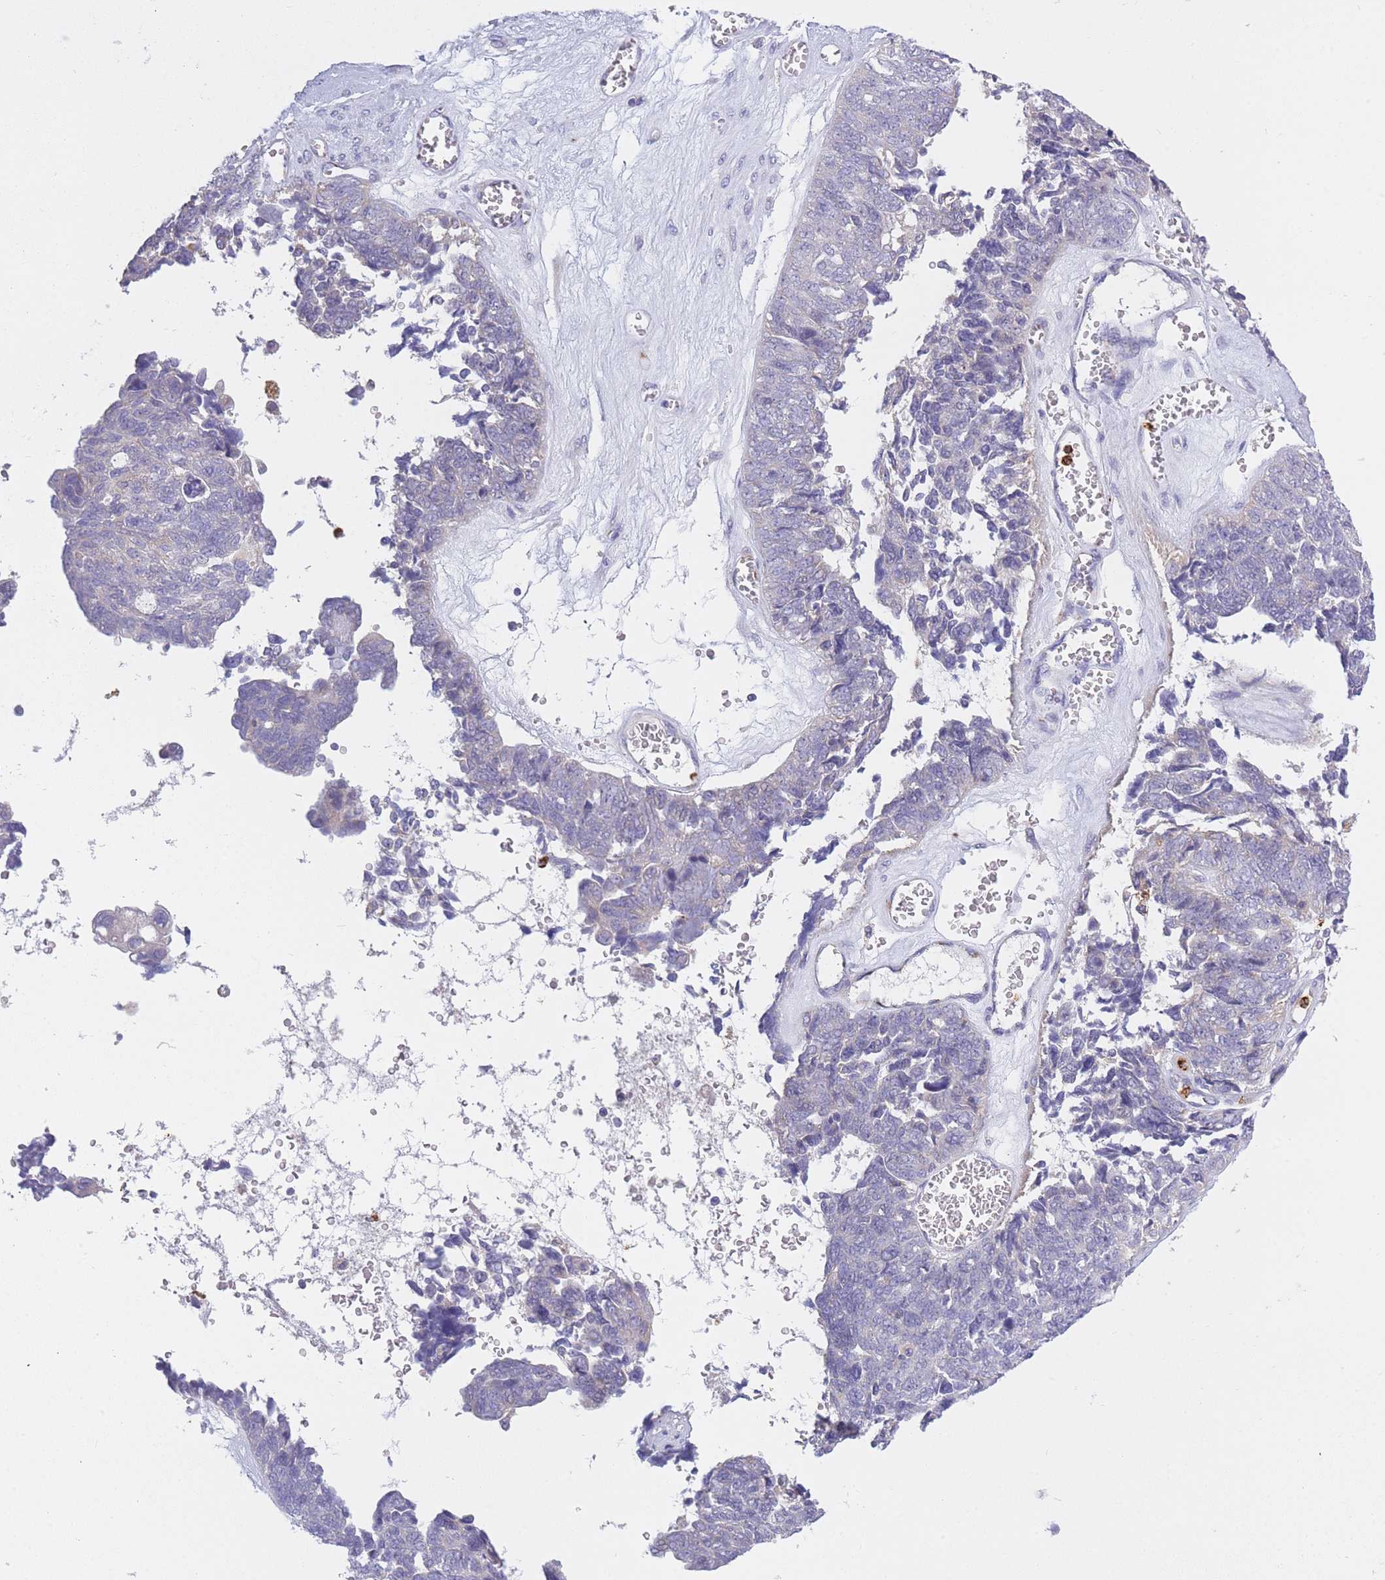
{"staining": {"intensity": "negative", "quantity": "none", "location": "none"}, "tissue": "ovarian cancer", "cell_type": "Tumor cells", "image_type": "cancer", "snomed": [{"axis": "morphology", "description": "Cystadenocarcinoma, serous, NOS"}, {"axis": "topography", "description": "Ovary"}], "caption": "Protein analysis of ovarian cancer (serous cystadenocarcinoma) exhibits no significant positivity in tumor cells.", "gene": "CENPM", "patient": {"sex": "female", "age": 79}}